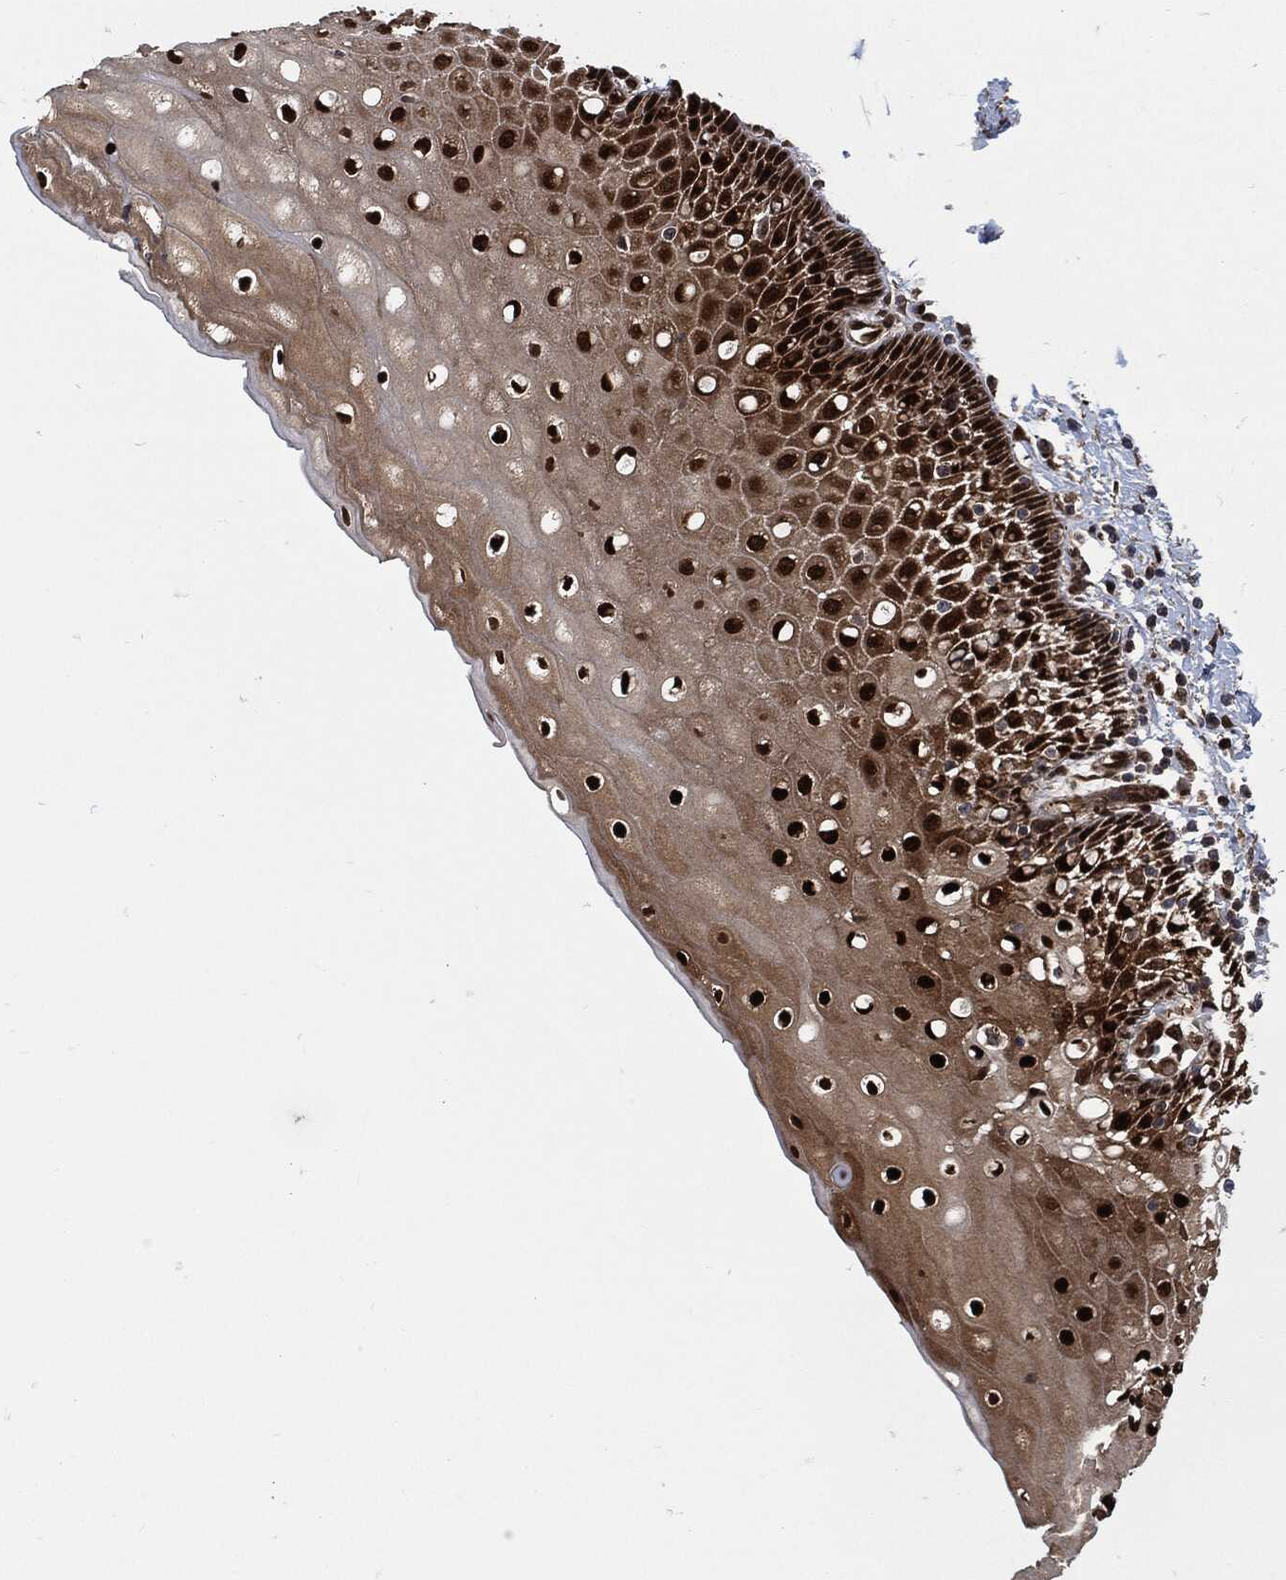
{"staining": {"intensity": "strong", "quantity": ">75%", "location": "nuclear"}, "tissue": "cervix", "cell_type": "Glandular cells", "image_type": "normal", "snomed": [{"axis": "morphology", "description": "Normal tissue, NOS"}, {"axis": "topography", "description": "Cervix"}], "caption": "Immunohistochemical staining of unremarkable cervix reveals >75% levels of strong nuclear protein staining in approximately >75% of glandular cells.", "gene": "DCTN1", "patient": {"sex": "female", "age": 37}}